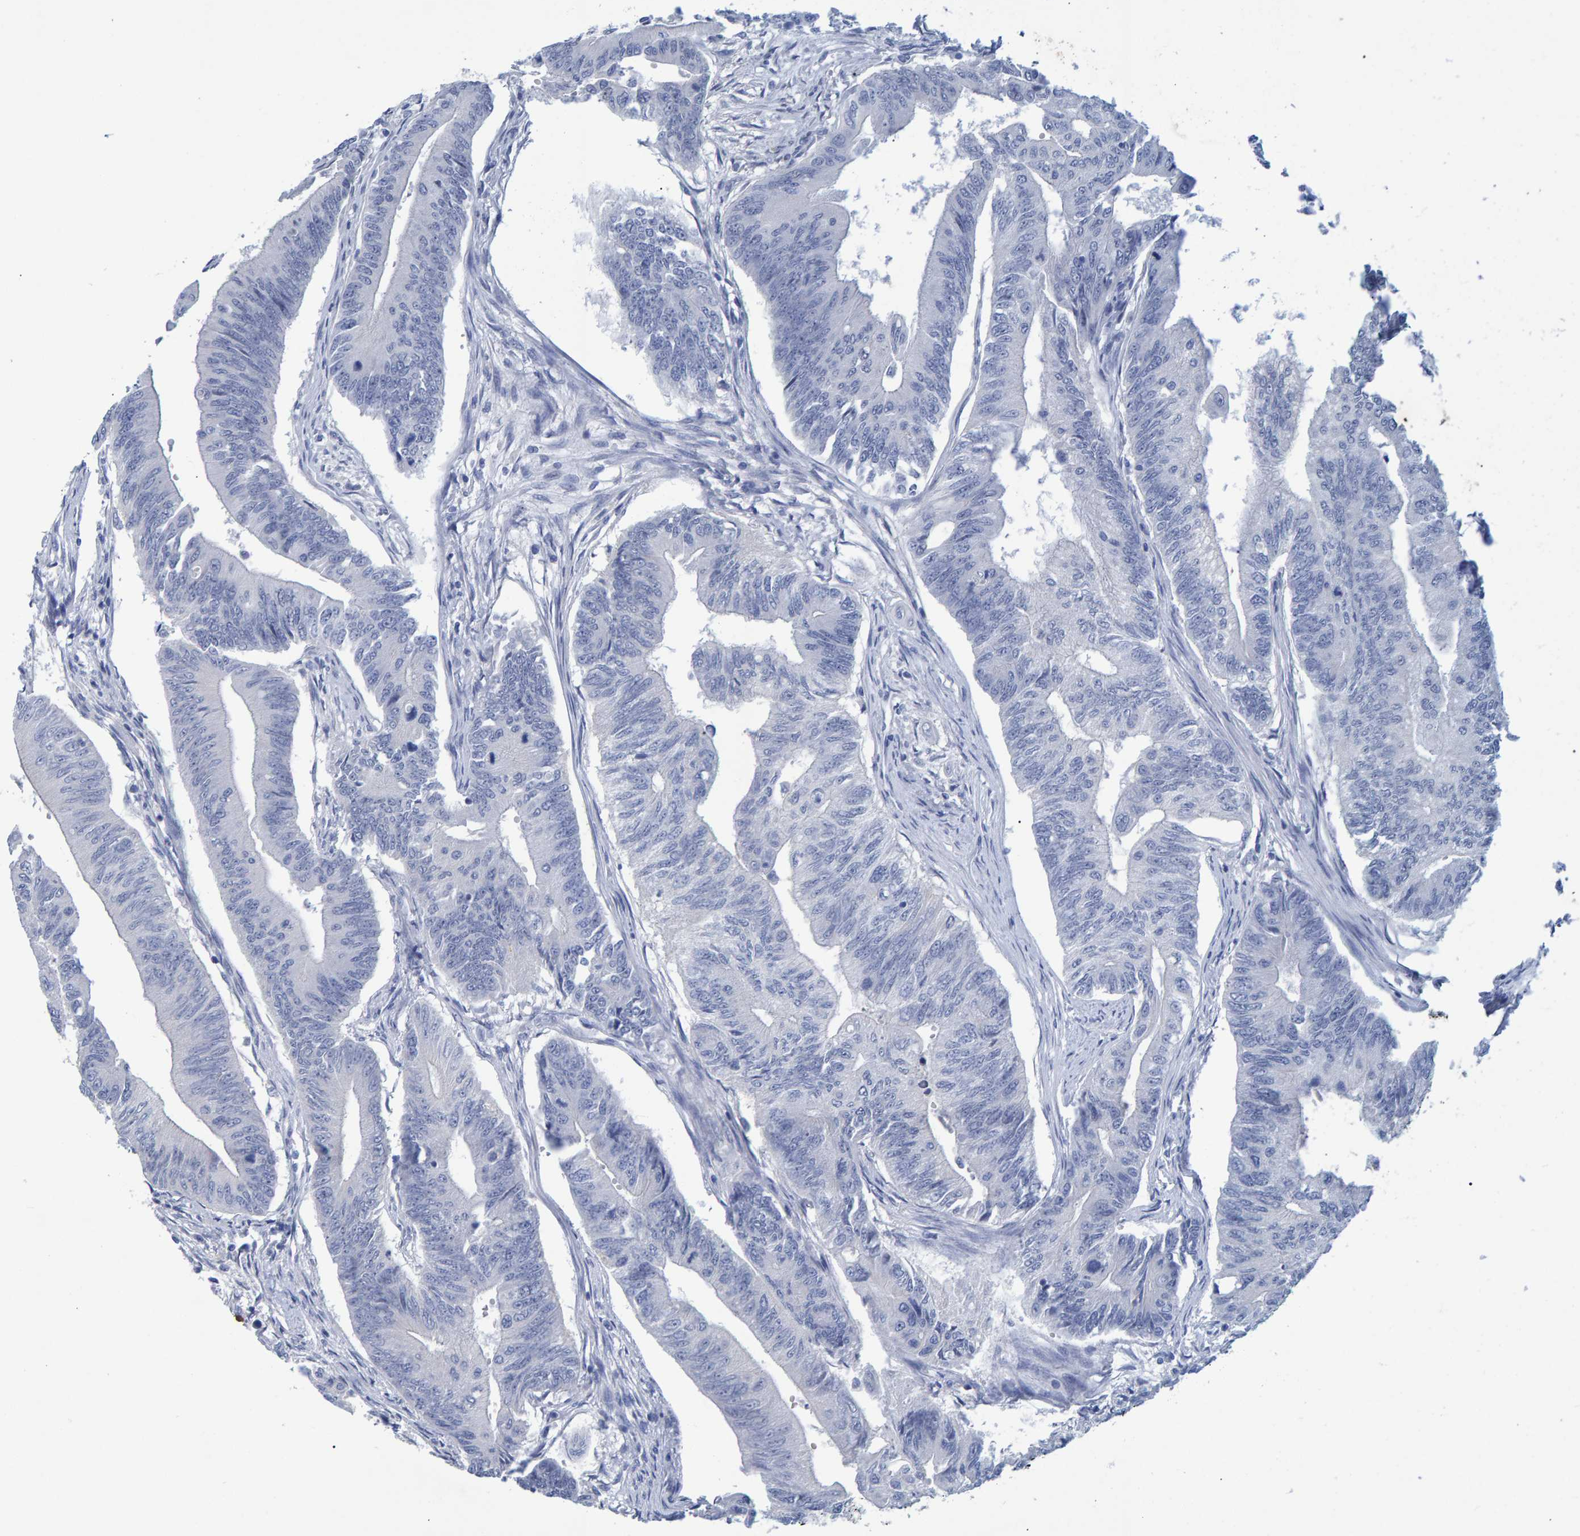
{"staining": {"intensity": "negative", "quantity": "none", "location": "none"}, "tissue": "colorectal cancer", "cell_type": "Tumor cells", "image_type": "cancer", "snomed": [{"axis": "morphology", "description": "Adenoma, NOS"}, {"axis": "morphology", "description": "Adenocarcinoma, NOS"}, {"axis": "topography", "description": "Colon"}], "caption": "There is no significant positivity in tumor cells of colorectal cancer (adenoma).", "gene": "PROCA1", "patient": {"sex": "male", "age": 79}}